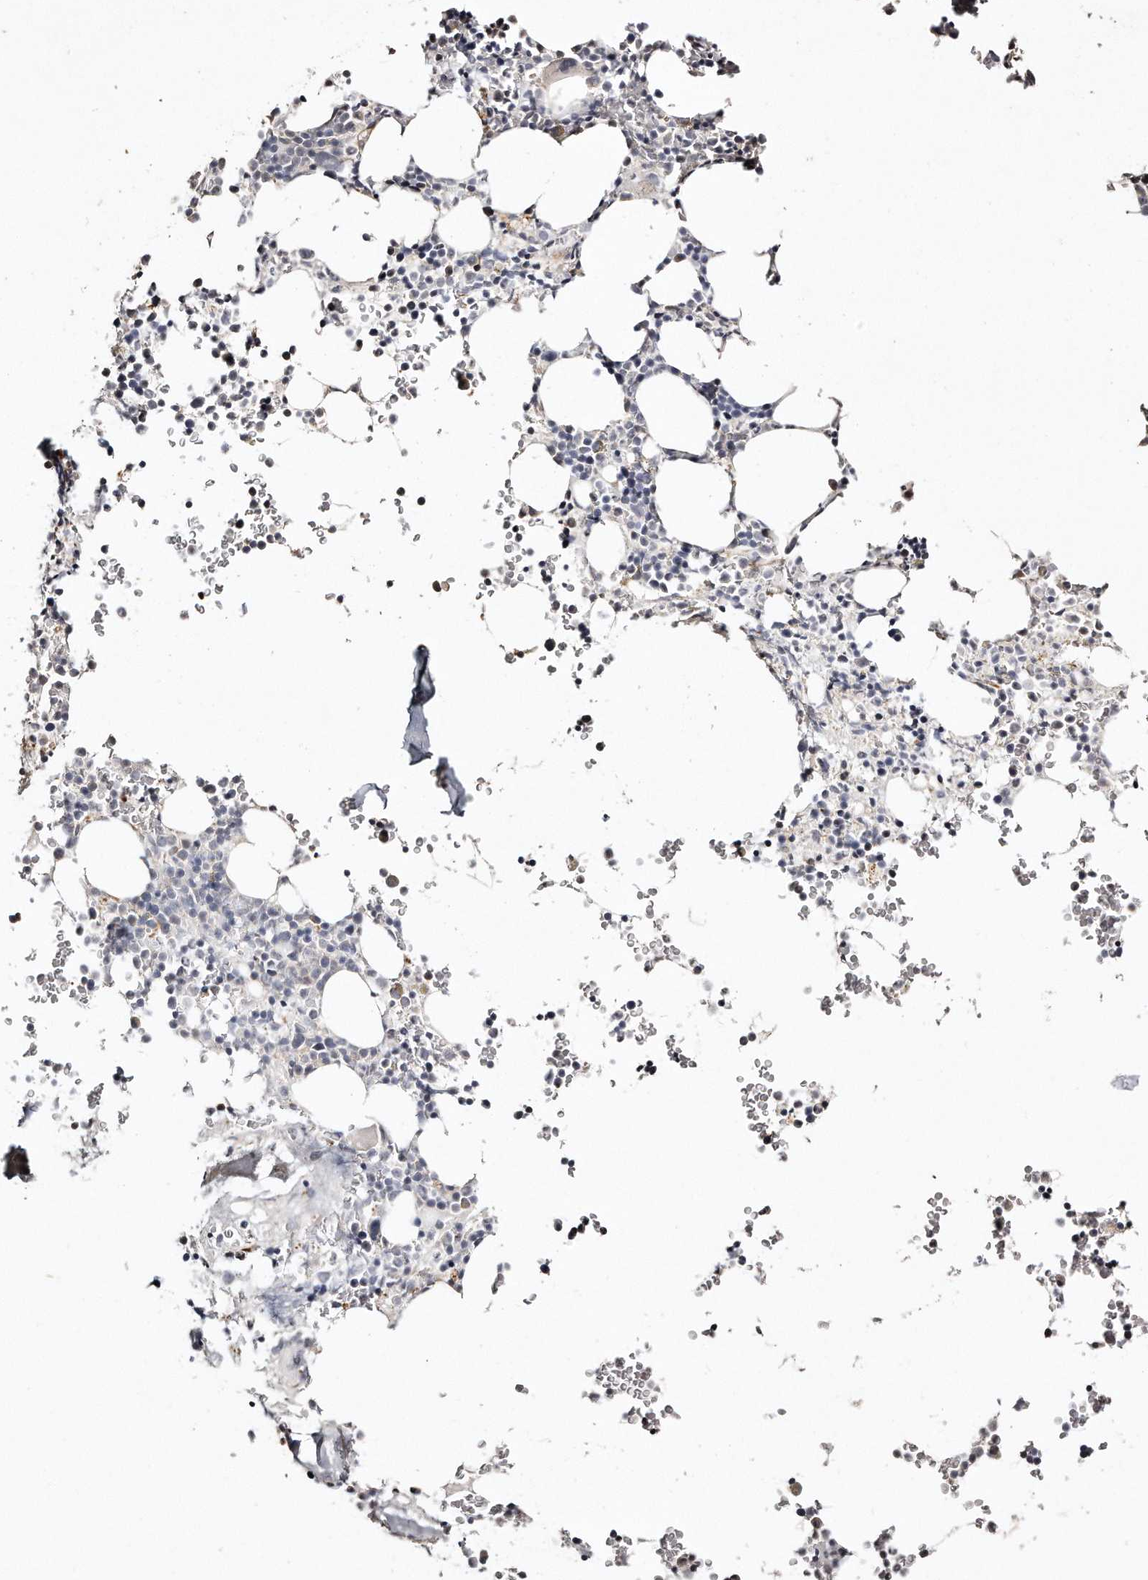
{"staining": {"intensity": "negative", "quantity": "none", "location": "none"}, "tissue": "bone marrow", "cell_type": "Hematopoietic cells", "image_type": "normal", "snomed": [{"axis": "morphology", "description": "Normal tissue, NOS"}, {"axis": "topography", "description": "Bone marrow"}], "caption": "This histopathology image is of unremarkable bone marrow stained with immunohistochemistry (IHC) to label a protein in brown with the nuclei are counter-stained blue. There is no expression in hematopoietic cells.", "gene": "ZYG11A", "patient": {"sex": "male", "age": 58}}